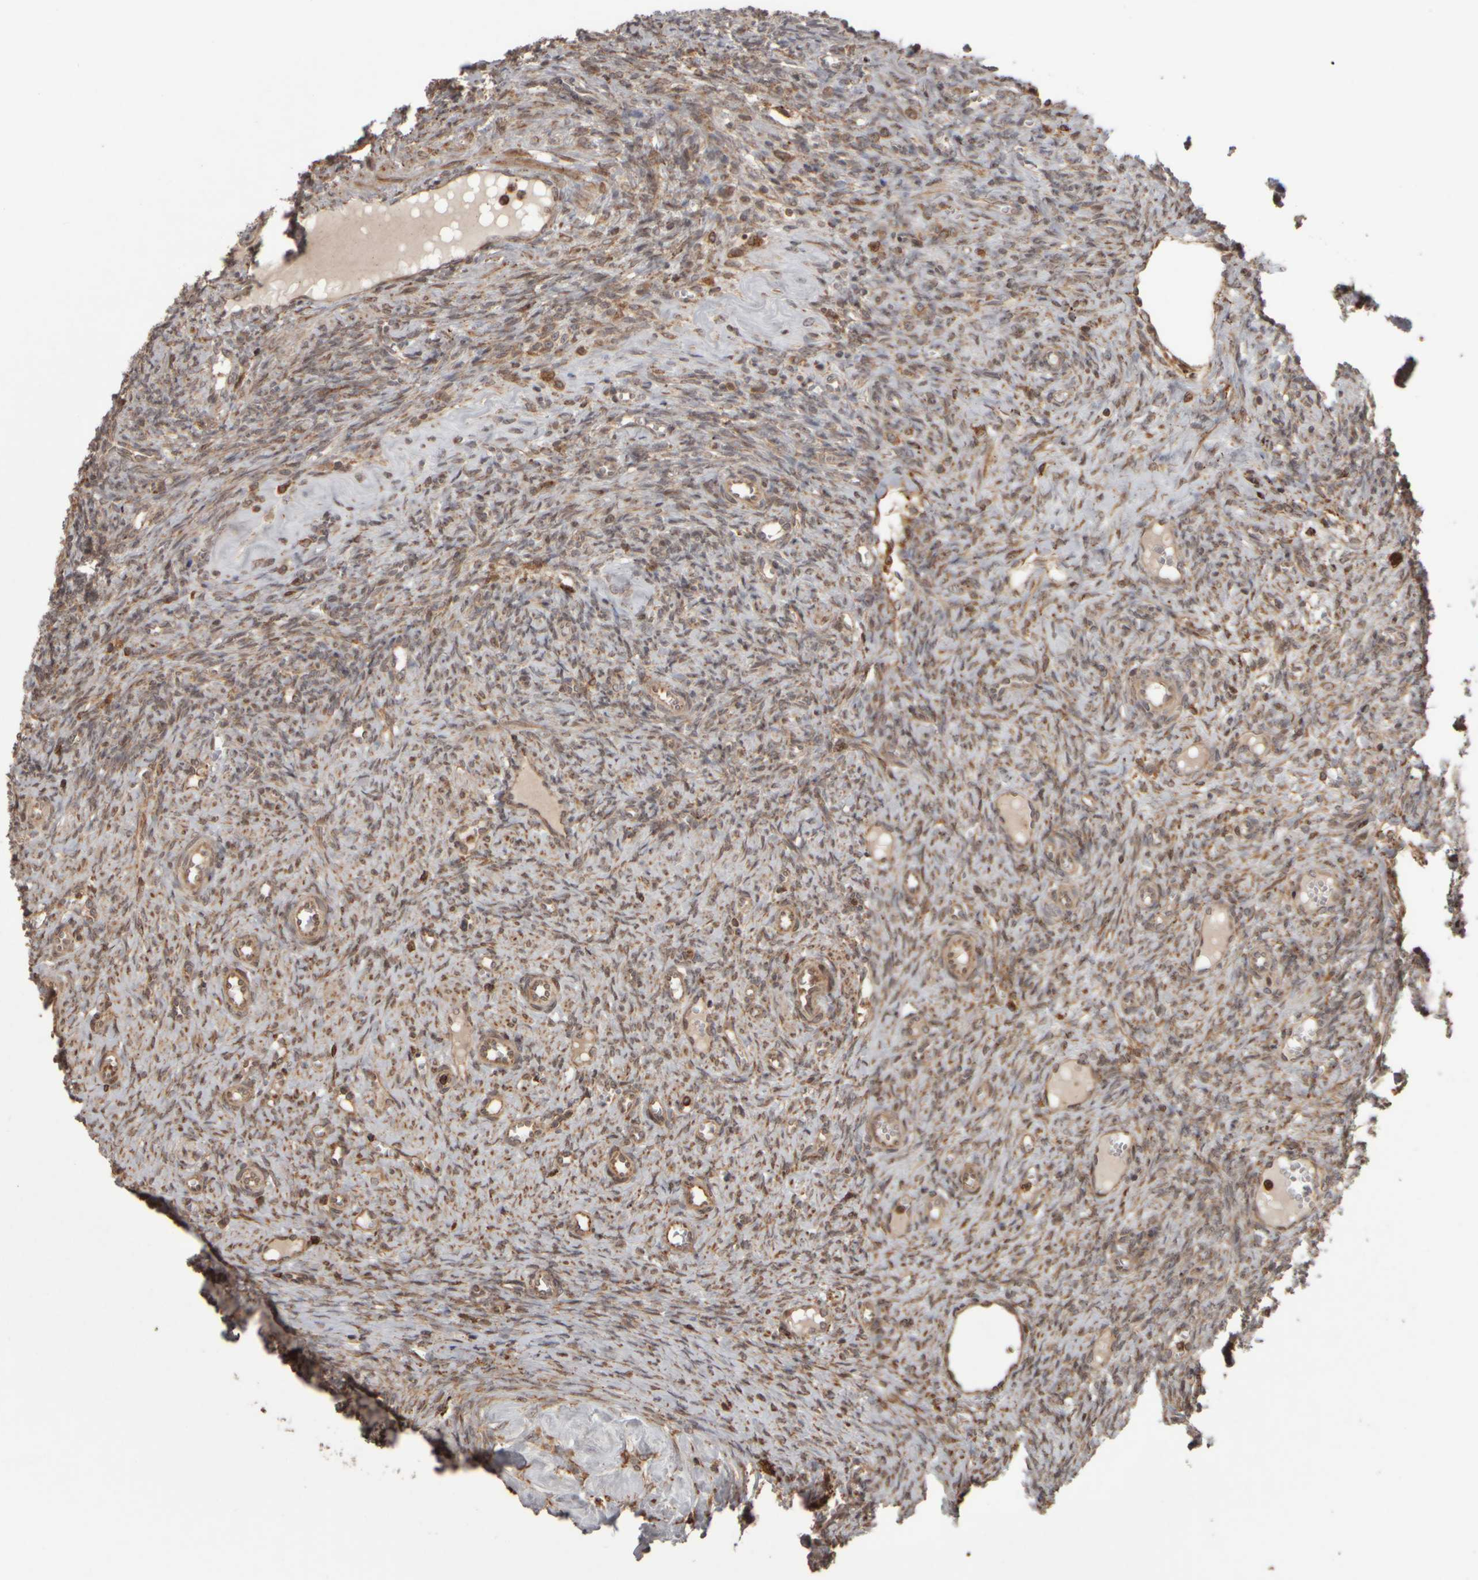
{"staining": {"intensity": "moderate", "quantity": ">75%", "location": "cytoplasmic/membranous"}, "tissue": "ovary", "cell_type": "Follicle cells", "image_type": "normal", "snomed": [{"axis": "morphology", "description": "Normal tissue, NOS"}, {"axis": "topography", "description": "Ovary"}], "caption": "Brown immunohistochemical staining in normal human ovary demonstrates moderate cytoplasmic/membranous staining in about >75% of follicle cells.", "gene": "AGBL3", "patient": {"sex": "female", "age": 41}}